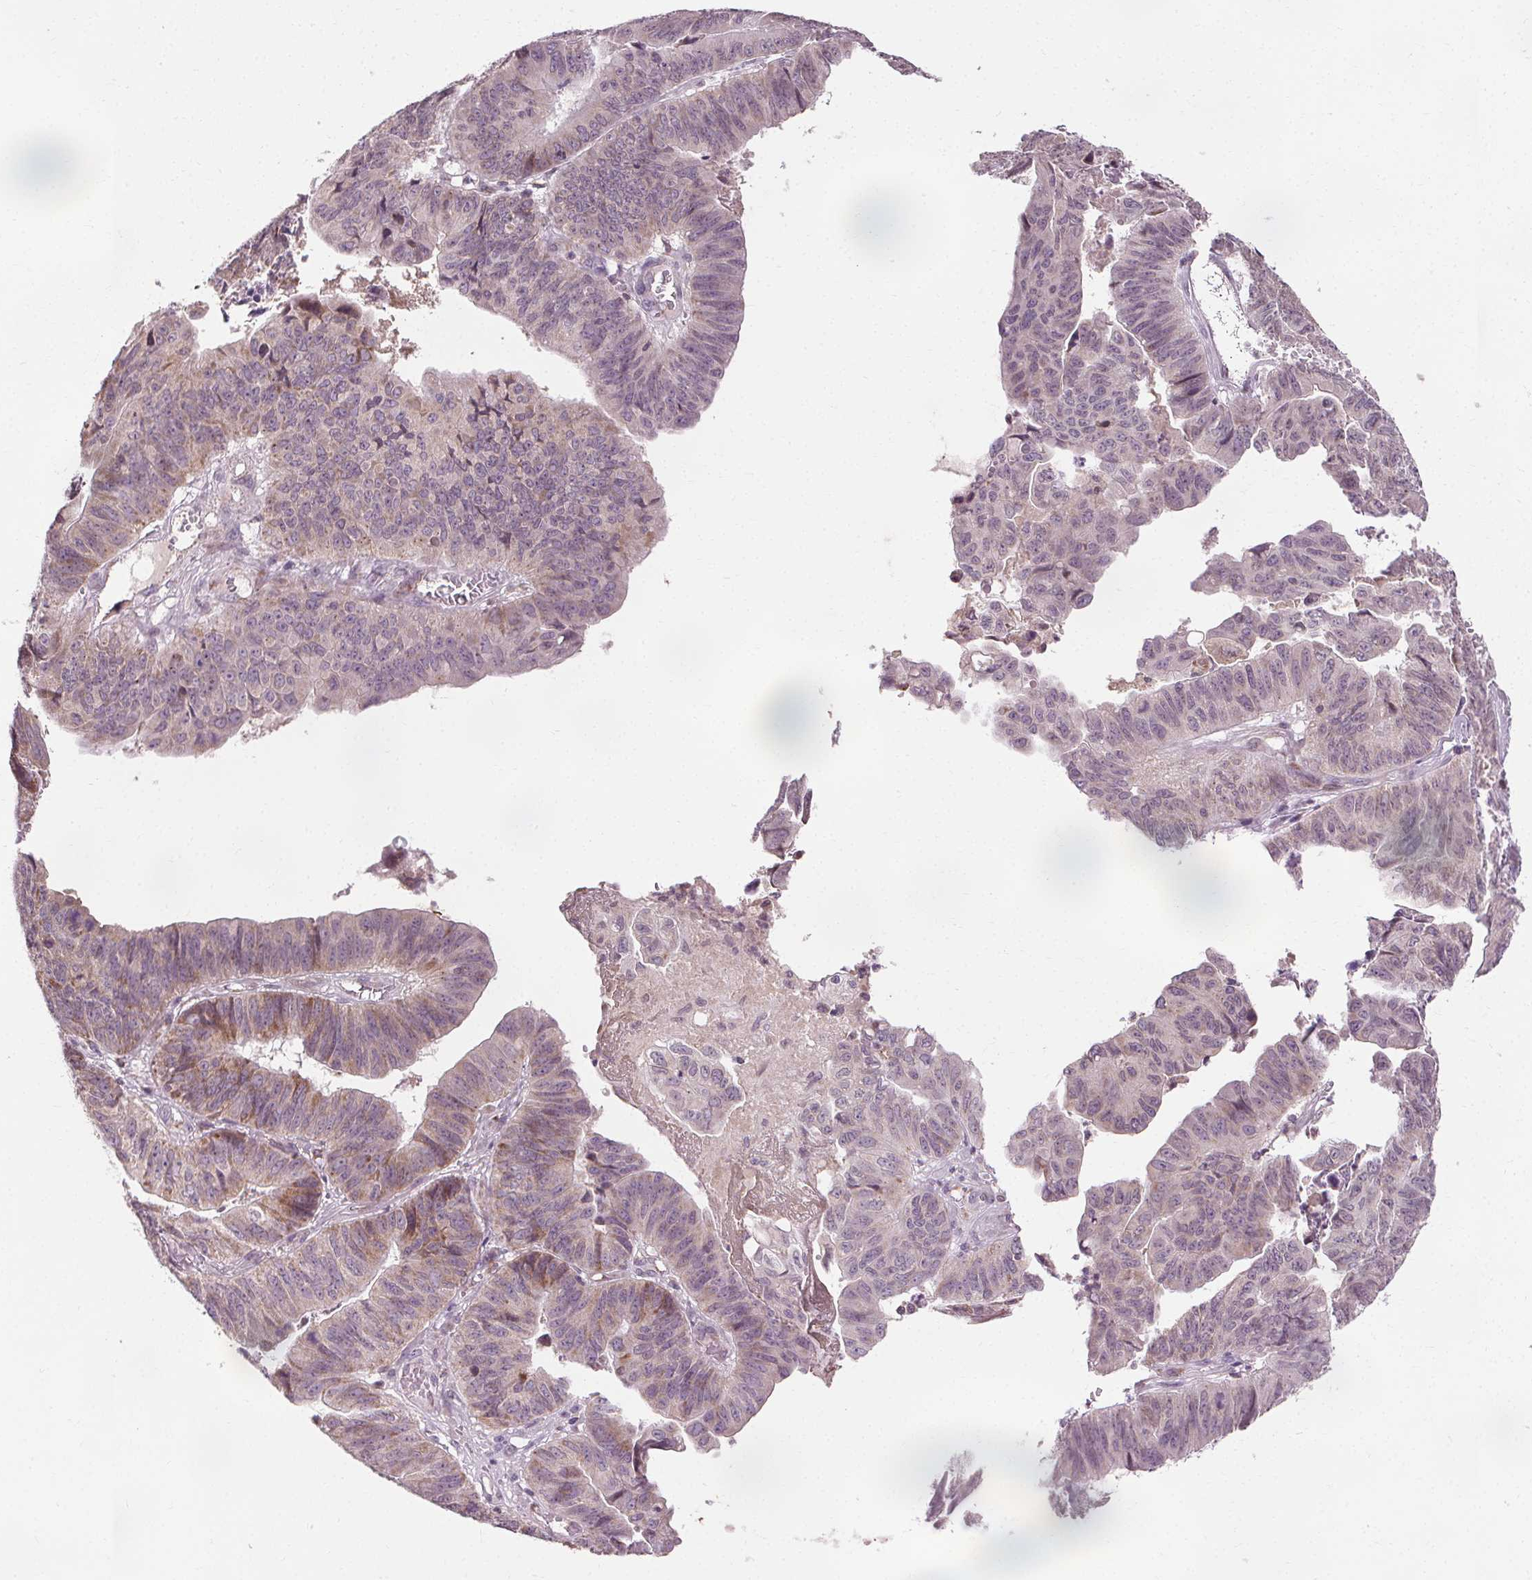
{"staining": {"intensity": "moderate", "quantity": "<25%", "location": "cytoplasmic/membranous"}, "tissue": "stomach cancer", "cell_type": "Tumor cells", "image_type": "cancer", "snomed": [{"axis": "morphology", "description": "Adenocarcinoma, NOS"}, {"axis": "topography", "description": "Stomach, lower"}], "caption": "Brown immunohistochemical staining in stomach adenocarcinoma displays moderate cytoplasmic/membranous positivity in about <25% of tumor cells.", "gene": "LFNG", "patient": {"sex": "male", "age": 77}}